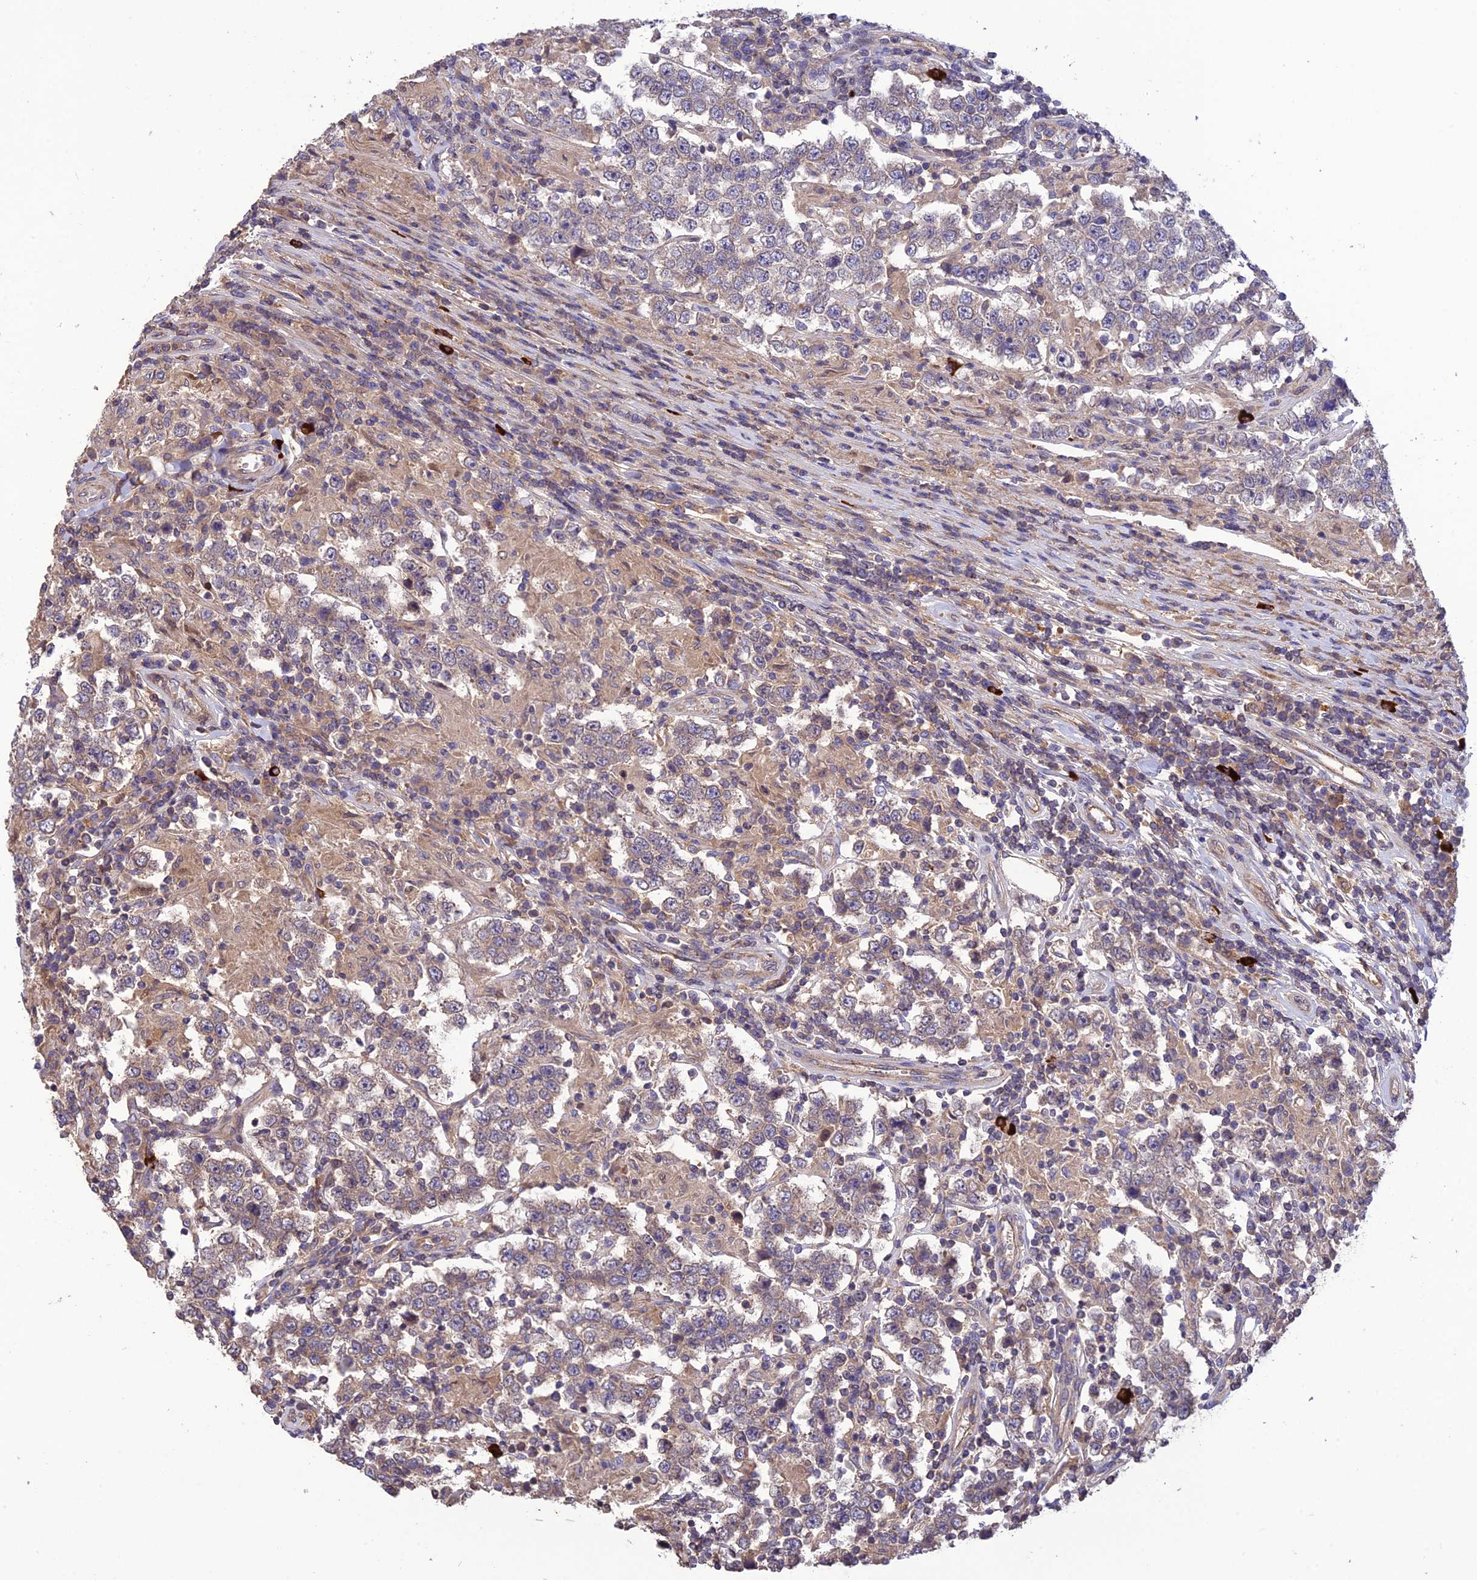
{"staining": {"intensity": "weak", "quantity": "25%-75%", "location": "cytoplasmic/membranous"}, "tissue": "testis cancer", "cell_type": "Tumor cells", "image_type": "cancer", "snomed": [{"axis": "morphology", "description": "Normal tissue, NOS"}, {"axis": "morphology", "description": "Urothelial carcinoma, High grade"}, {"axis": "morphology", "description": "Seminoma, NOS"}, {"axis": "morphology", "description": "Carcinoma, Embryonal, NOS"}, {"axis": "topography", "description": "Urinary bladder"}, {"axis": "topography", "description": "Testis"}], "caption": "Protein expression analysis of human testis urothelial carcinoma (high-grade) reveals weak cytoplasmic/membranous expression in approximately 25%-75% of tumor cells. (Brightfield microscopy of DAB IHC at high magnification).", "gene": "MIOS", "patient": {"sex": "male", "age": 41}}